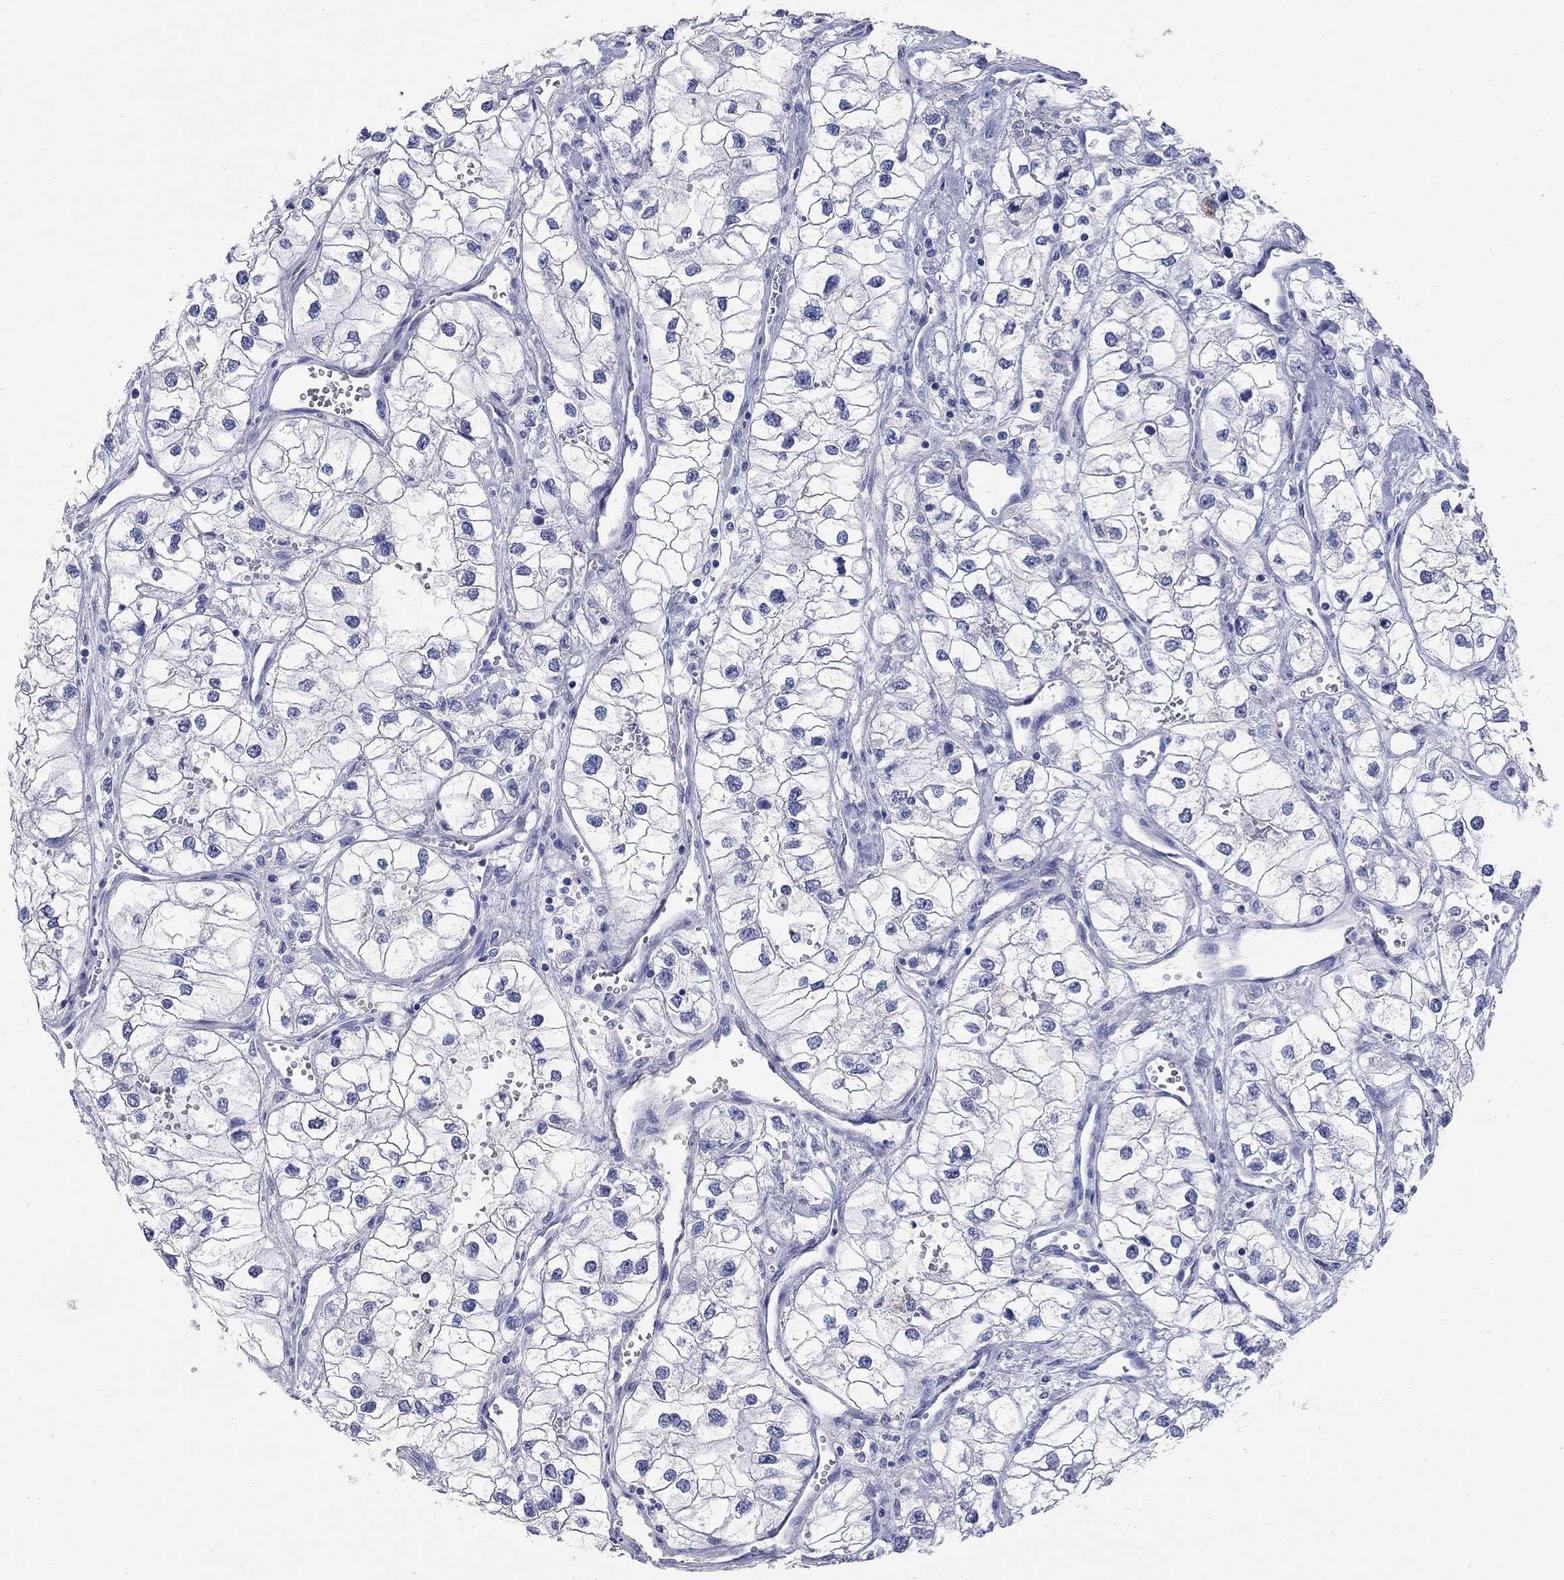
{"staining": {"intensity": "negative", "quantity": "none", "location": "none"}, "tissue": "renal cancer", "cell_type": "Tumor cells", "image_type": "cancer", "snomed": [{"axis": "morphology", "description": "Adenocarcinoma, NOS"}, {"axis": "topography", "description": "Kidney"}], "caption": "An immunohistochemistry image of renal adenocarcinoma is shown. There is no staining in tumor cells of renal adenocarcinoma.", "gene": "PHOX2B", "patient": {"sex": "male", "age": 59}}